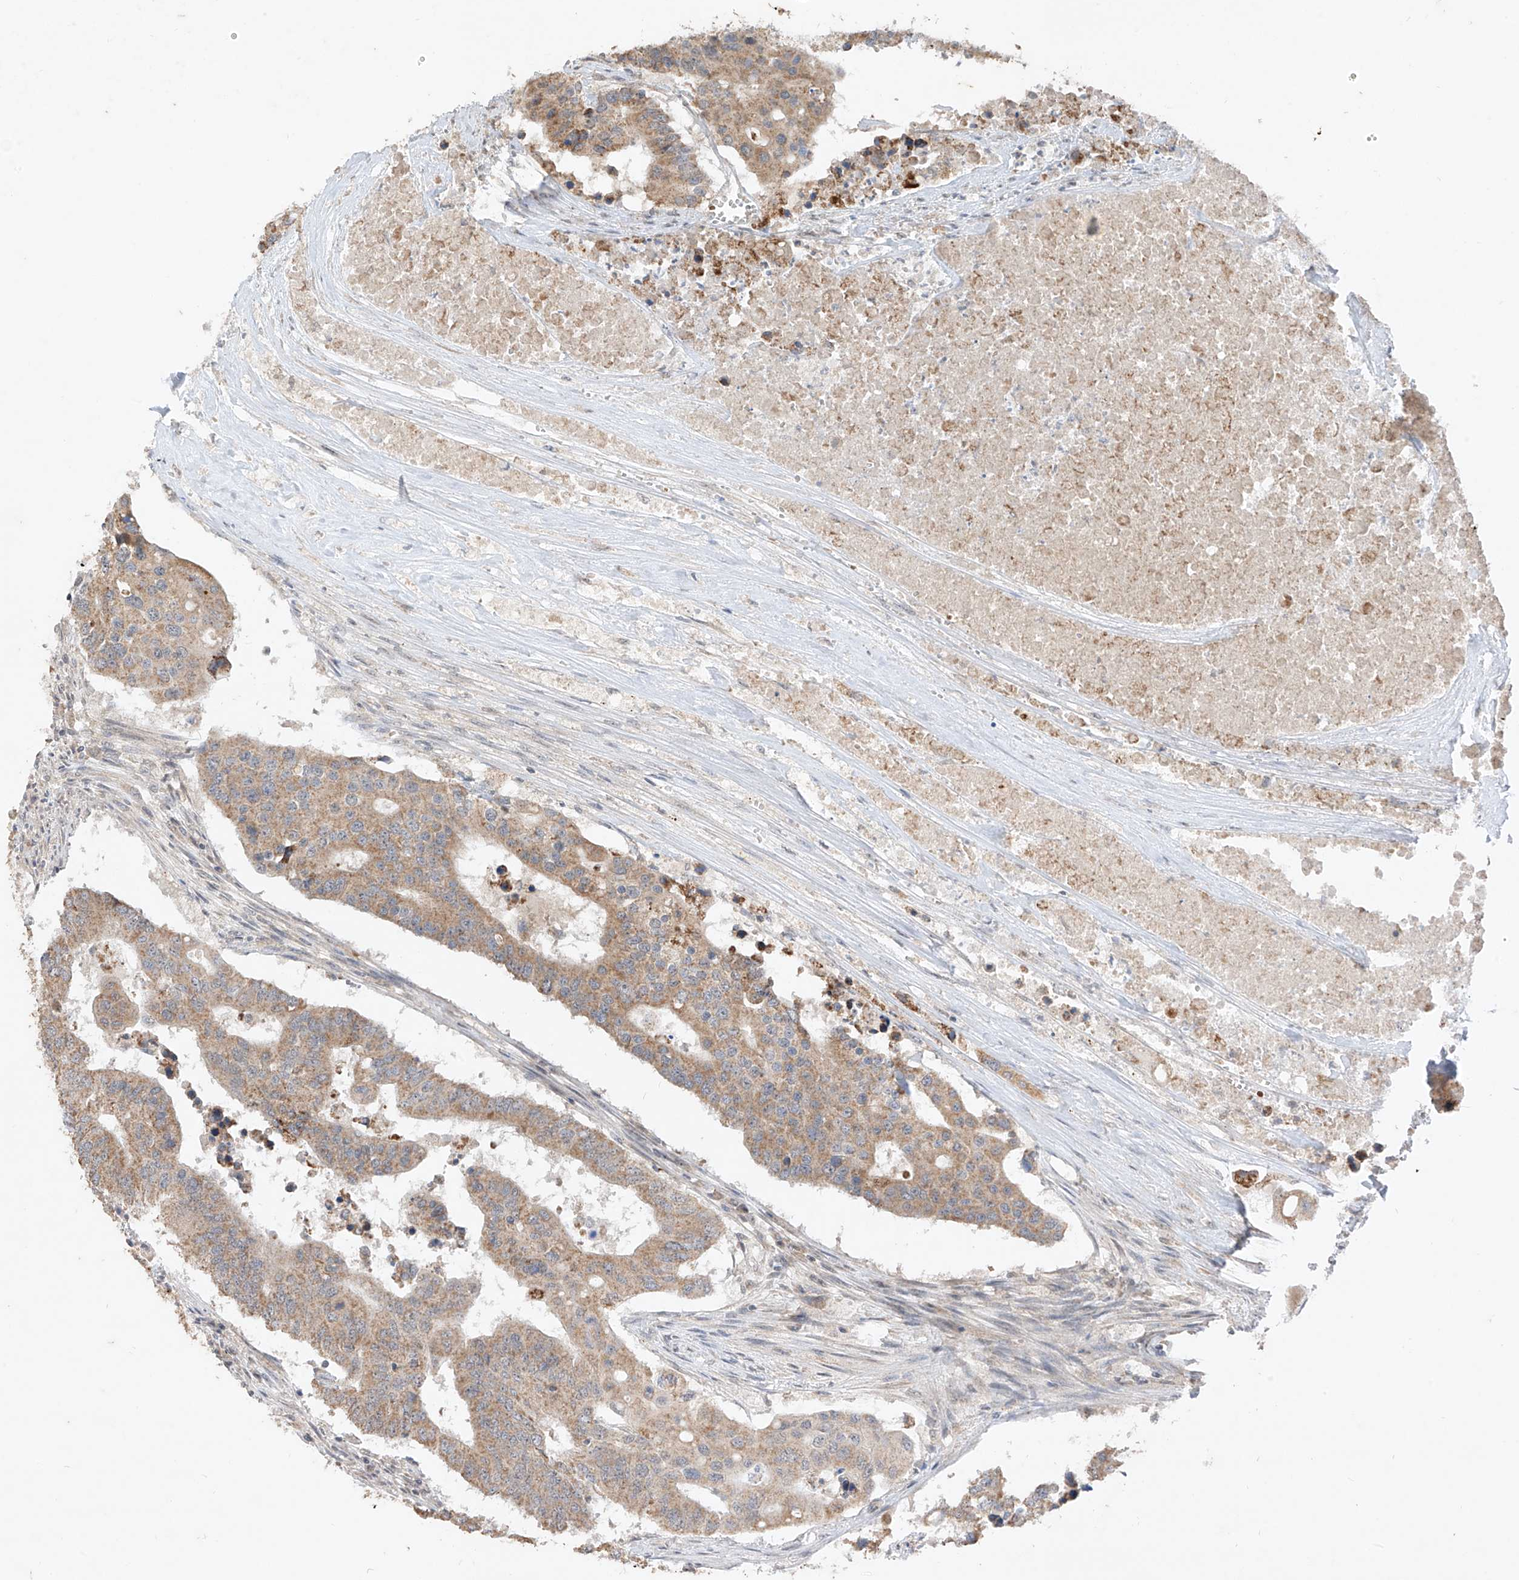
{"staining": {"intensity": "moderate", "quantity": ">75%", "location": "cytoplasmic/membranous"}, "tissue": "colorectal cancer", "cell_type": "Tumor cells", "image_type": "cancer", "snomed": [{"axis": "morphology", "description": "Adenocarcinoma, NOS"}, {"axis": "topography", "description": "Colon"}], "caption": "The photomicrograph demonstrates staining of adenocarcinoma (colorectal), revealing moderate cytoplasmic/membranous protein positivity (brown color) within tumor cells.", "gene": "MTUS2", "patient": {"sex": "male", "age": 77}}